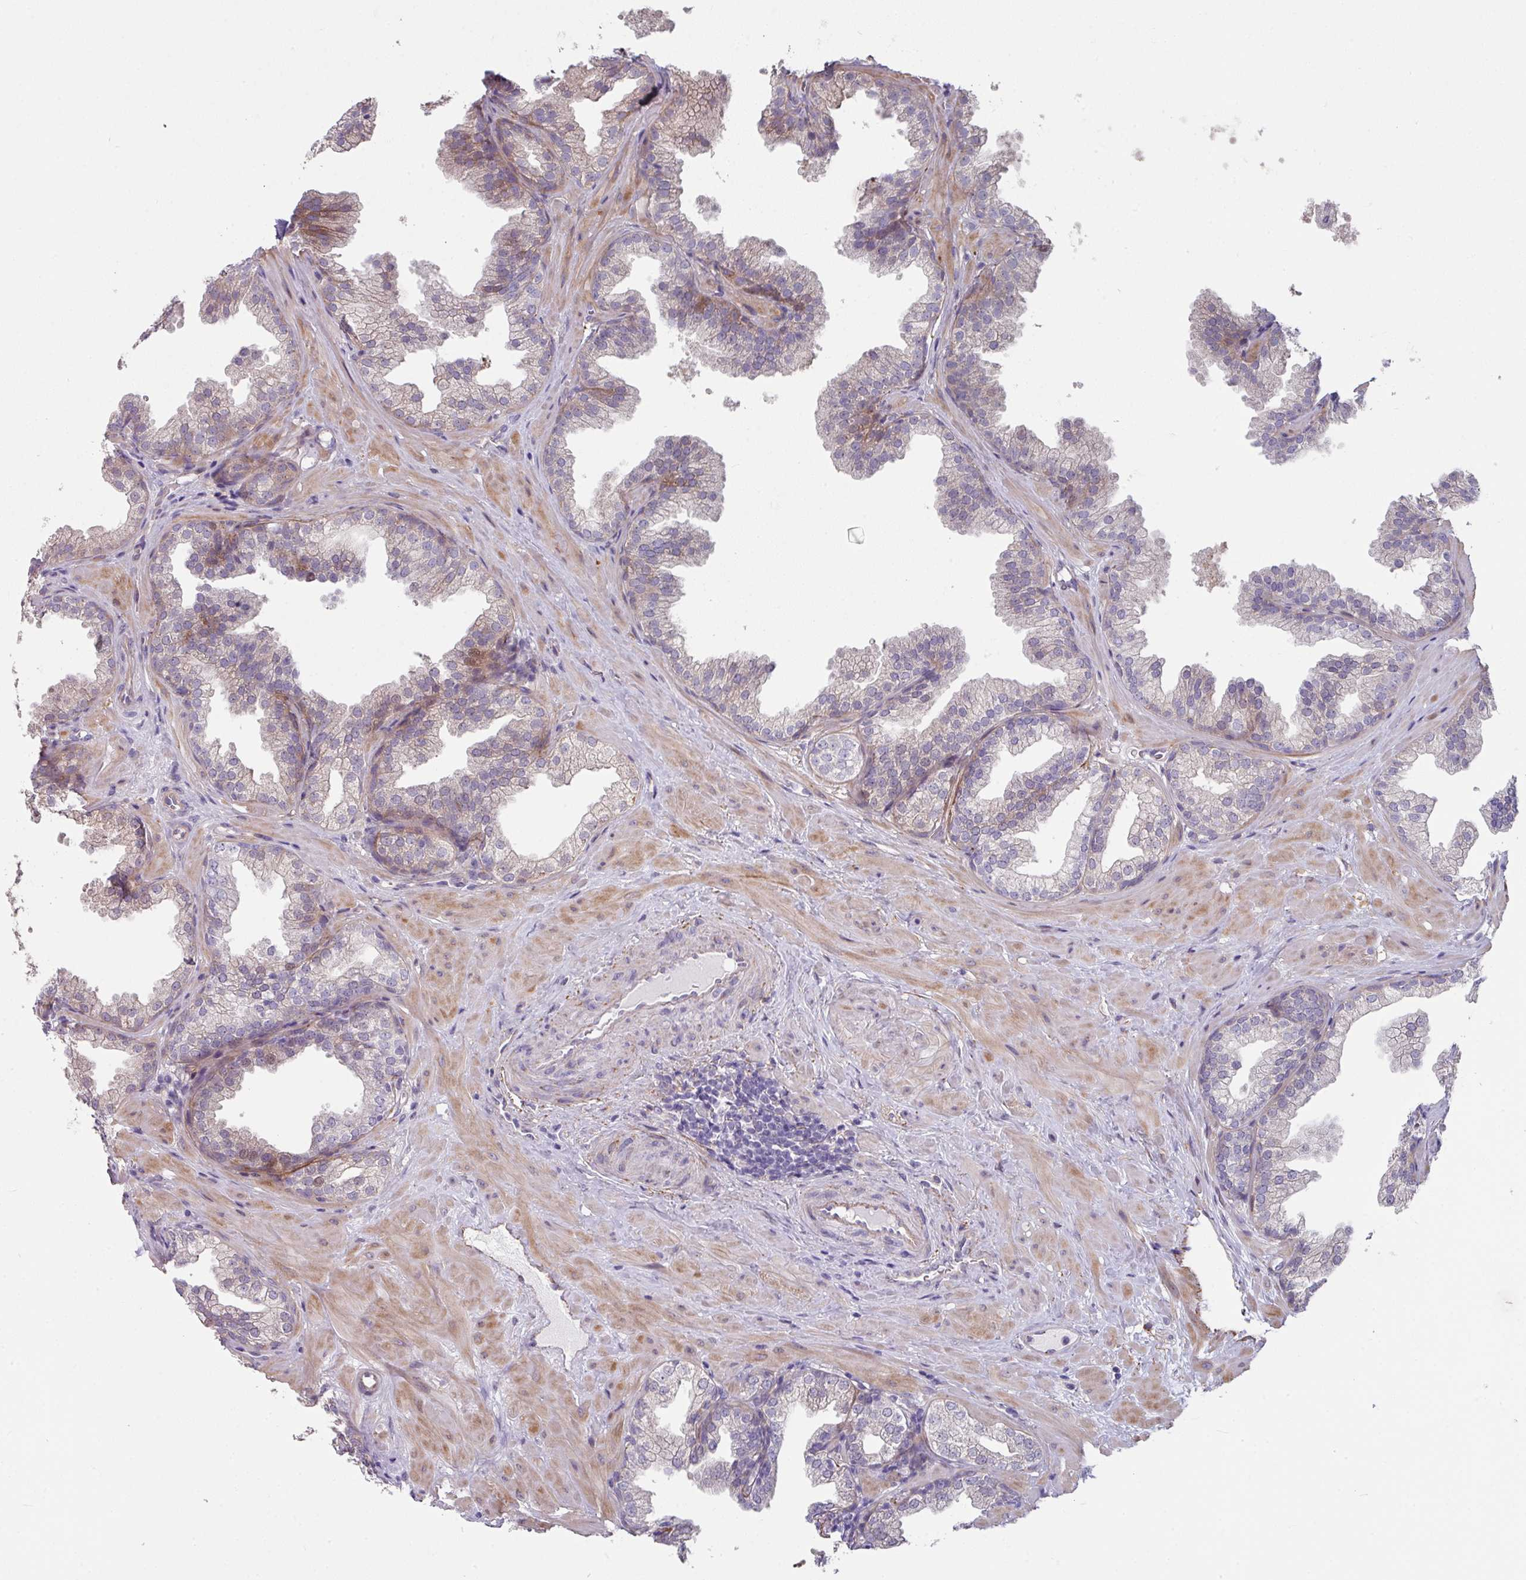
{"staining": {"intensity": "moderate", "quantity": "<25%", "location": "cytoplasmic/membranous"}, "tissue": "prostate", "cell_type": "Glandular cells", "image_type": "normal", "snomed": [{"axis": "morphology", "description": "Normal tissue, NOS"}, {"axis": "topography", "description": "Prostate"}], "caption": "The image exhibits immunohistochemical staining of unremarkable prostate. There is moderate cytoplasmic/membranous expression is present in approximately <25% of glandular cells.", "gene": "C2orf16", "patient": {"sex": "male", "age": 37}}